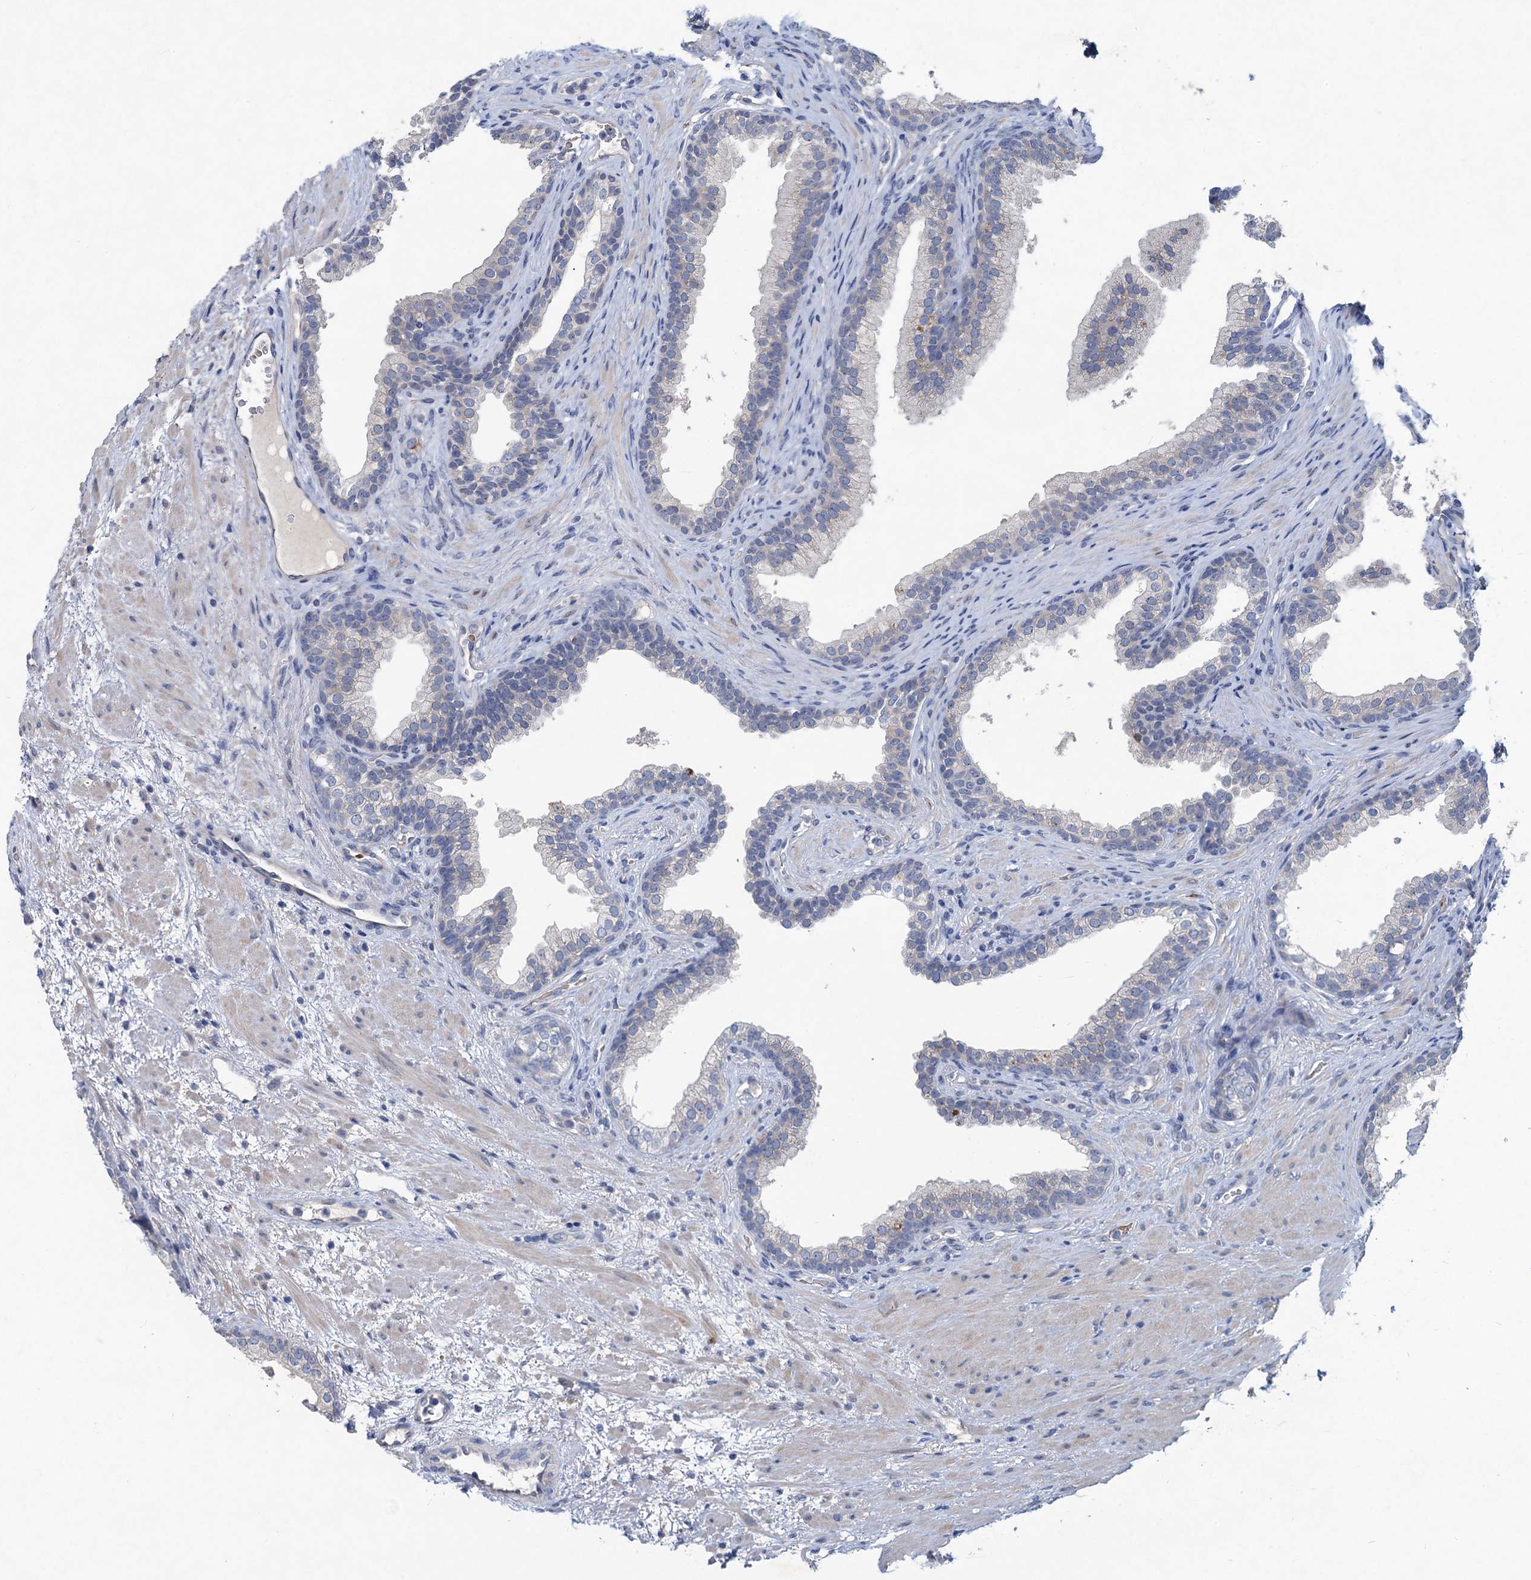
{"staining": {"intensity": "negative", "quantity": "none", "location": "none"}, "tissue": "prostate", "cell_type": "Glandular cells", "image_type": "normal", "snomed": [{"axis": "morphology", "description": "Normal tissue, NOS"}, {"axis": "topography", "description": "Prostate"}], "caption": "Immunohistochemistry (IHC) image of benign human prostate stained for a protein (brown), which exhibits no positivity in glandular cells.", "gene": "RTKN2", "patient": {"sex": "male", "age": 76}}